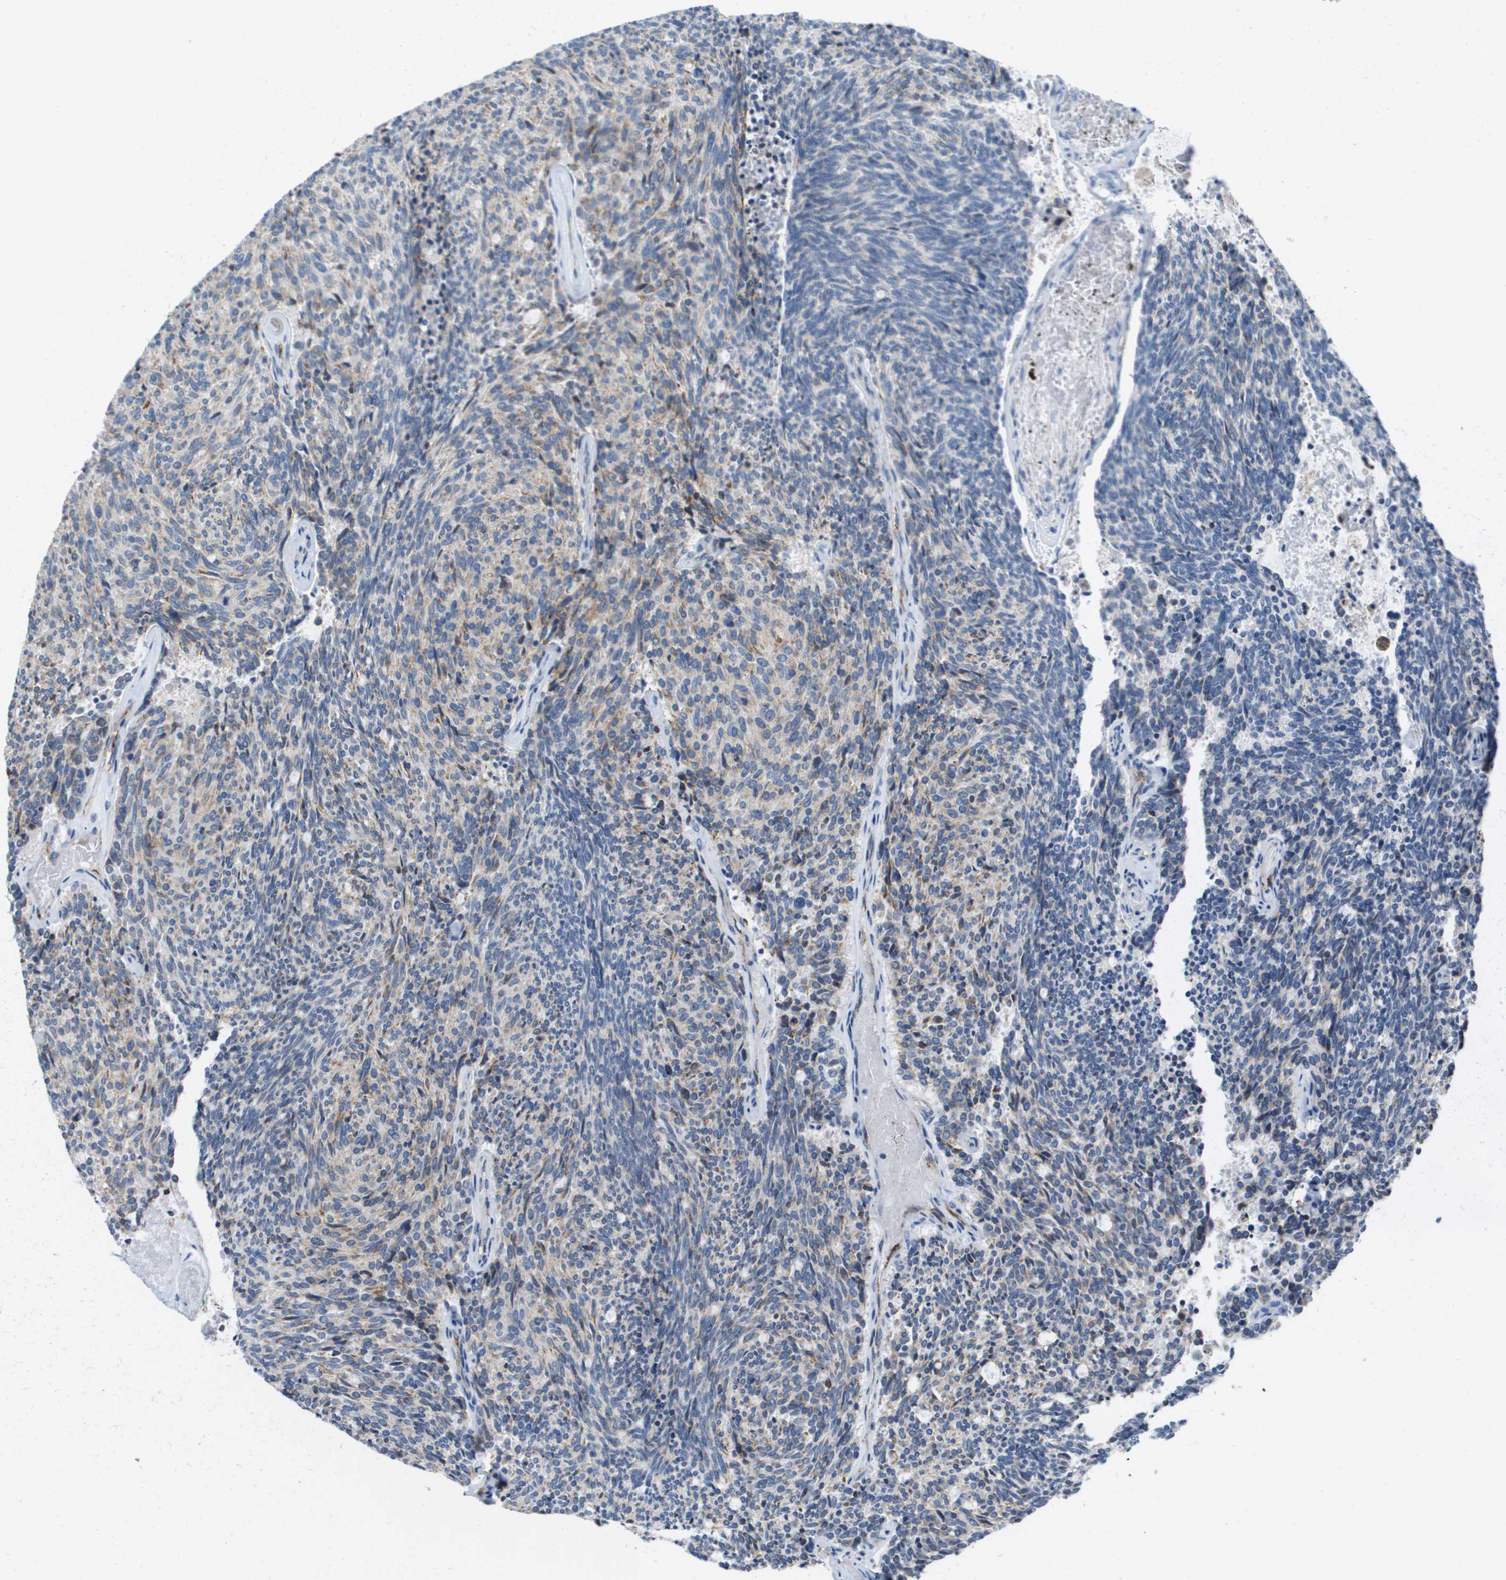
{"staining": {"intensity": "moderate", "quantity": "<25%", "location": "cytoplasmic/membranous"}, "tissue": "carcinoid", "cell_type": "Tumor cells", "image_type": "cancer", "snomed": [{"axis": "morphology", "description": "Carcinoid, malignant, NOS"}, {"axis": "topography", "description": "Pancreas"}], "caption": "Immunohistochemical staining of human malignant carcinoid demonstrates low levels of moderate cytoplasmic/membranous positivity in about <25% of tumor cells.", "gene": "CD3G", "patient": {"sex": "female", "age": 54}}